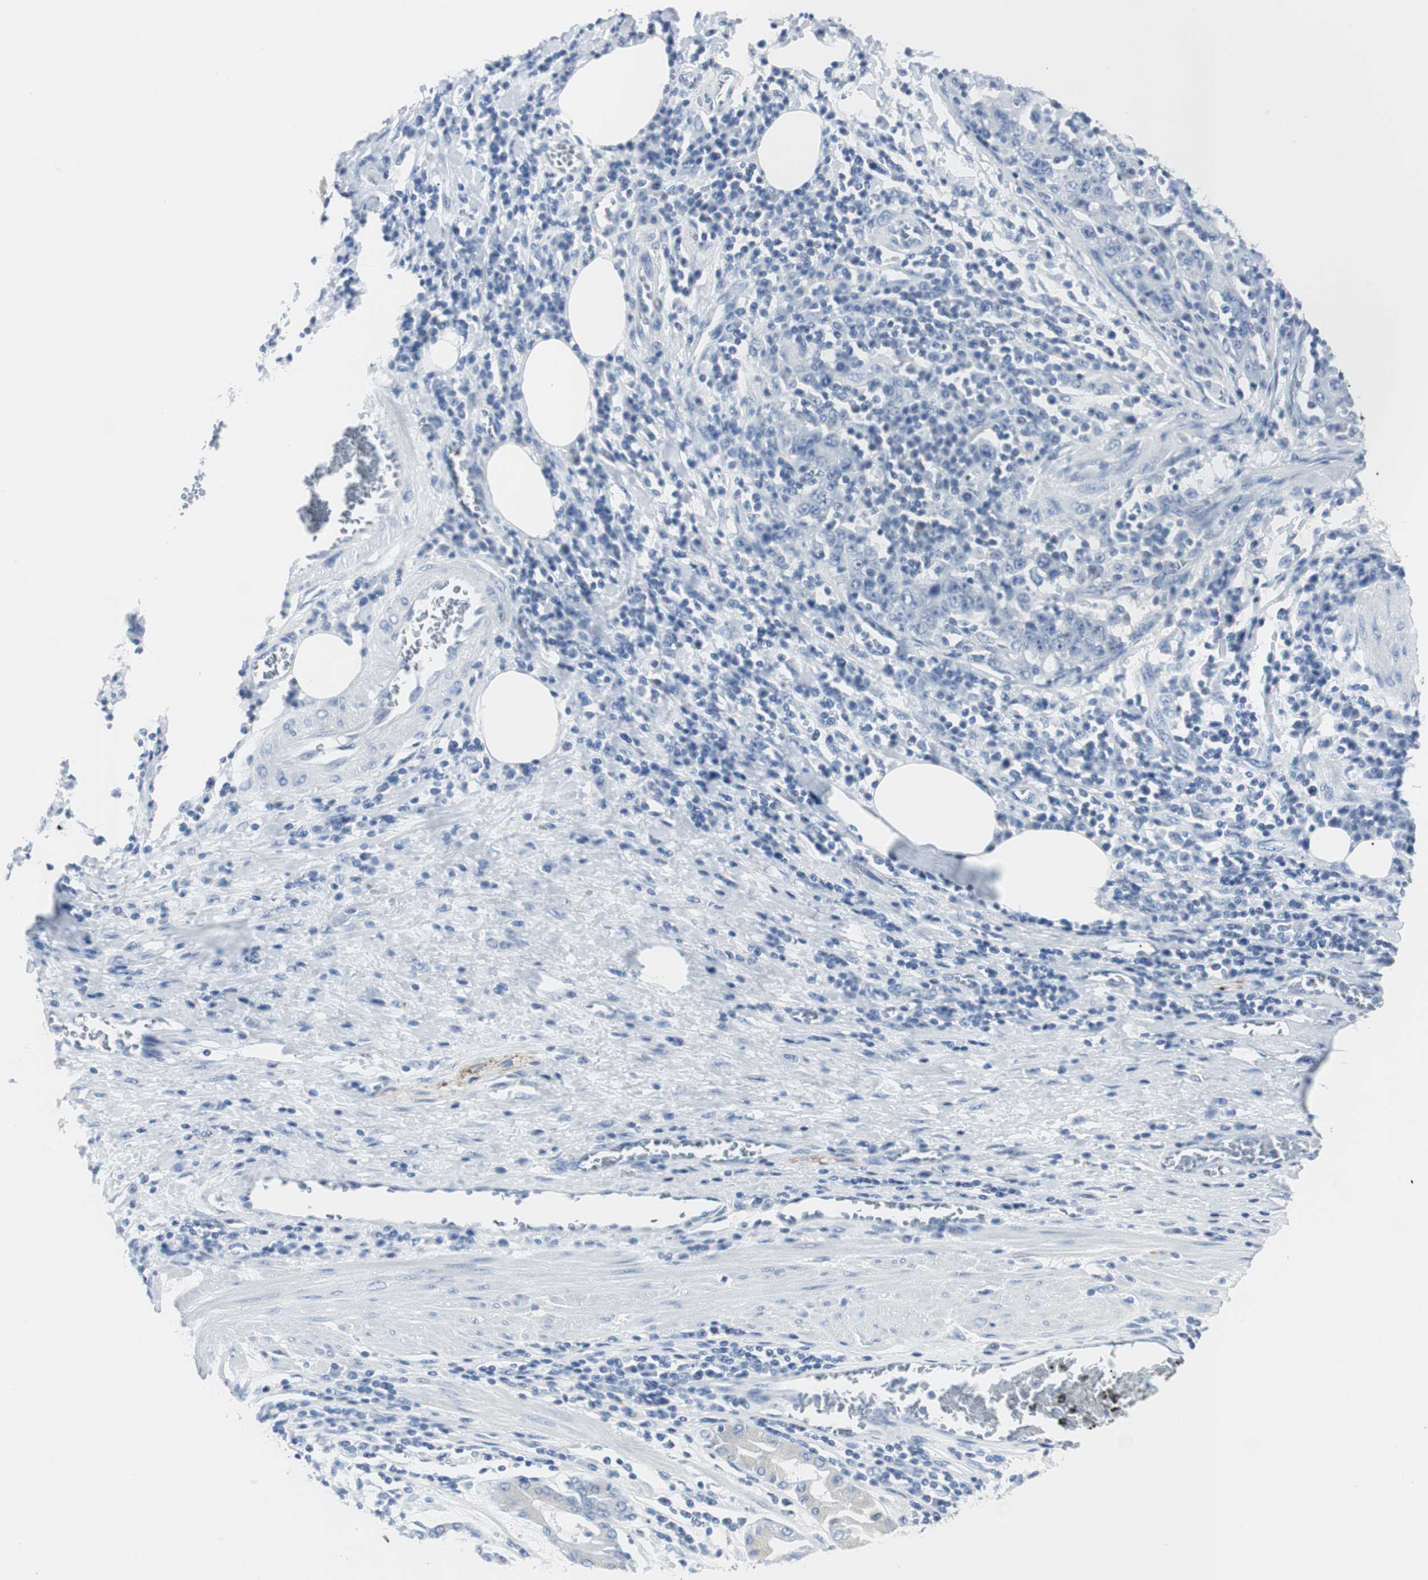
{"staining": {"intensity": "negative", "quantity": "none", "location": "none"}, "tissue": "stomach cancer", "cell_type": "Tumor cells", "image_type": "cancer", "snomed": [{"axis": "morphology", "description": "Normal tissue, NOS"}, {"axis": "morphology", "description": "Adenocarcinoma, NOS"}, {"axis": "topography", "description": "Stomach, upper"}, {"axis": "topography", "description": "Stomach"}], "caption": "An IHC image of adenocarcinoma (stomach) is shown. There is no staining in tumor cells of adenocarcinoma (stomach).", "gene": "GAP43", "patient": {"sex": "male", "age": 59}}